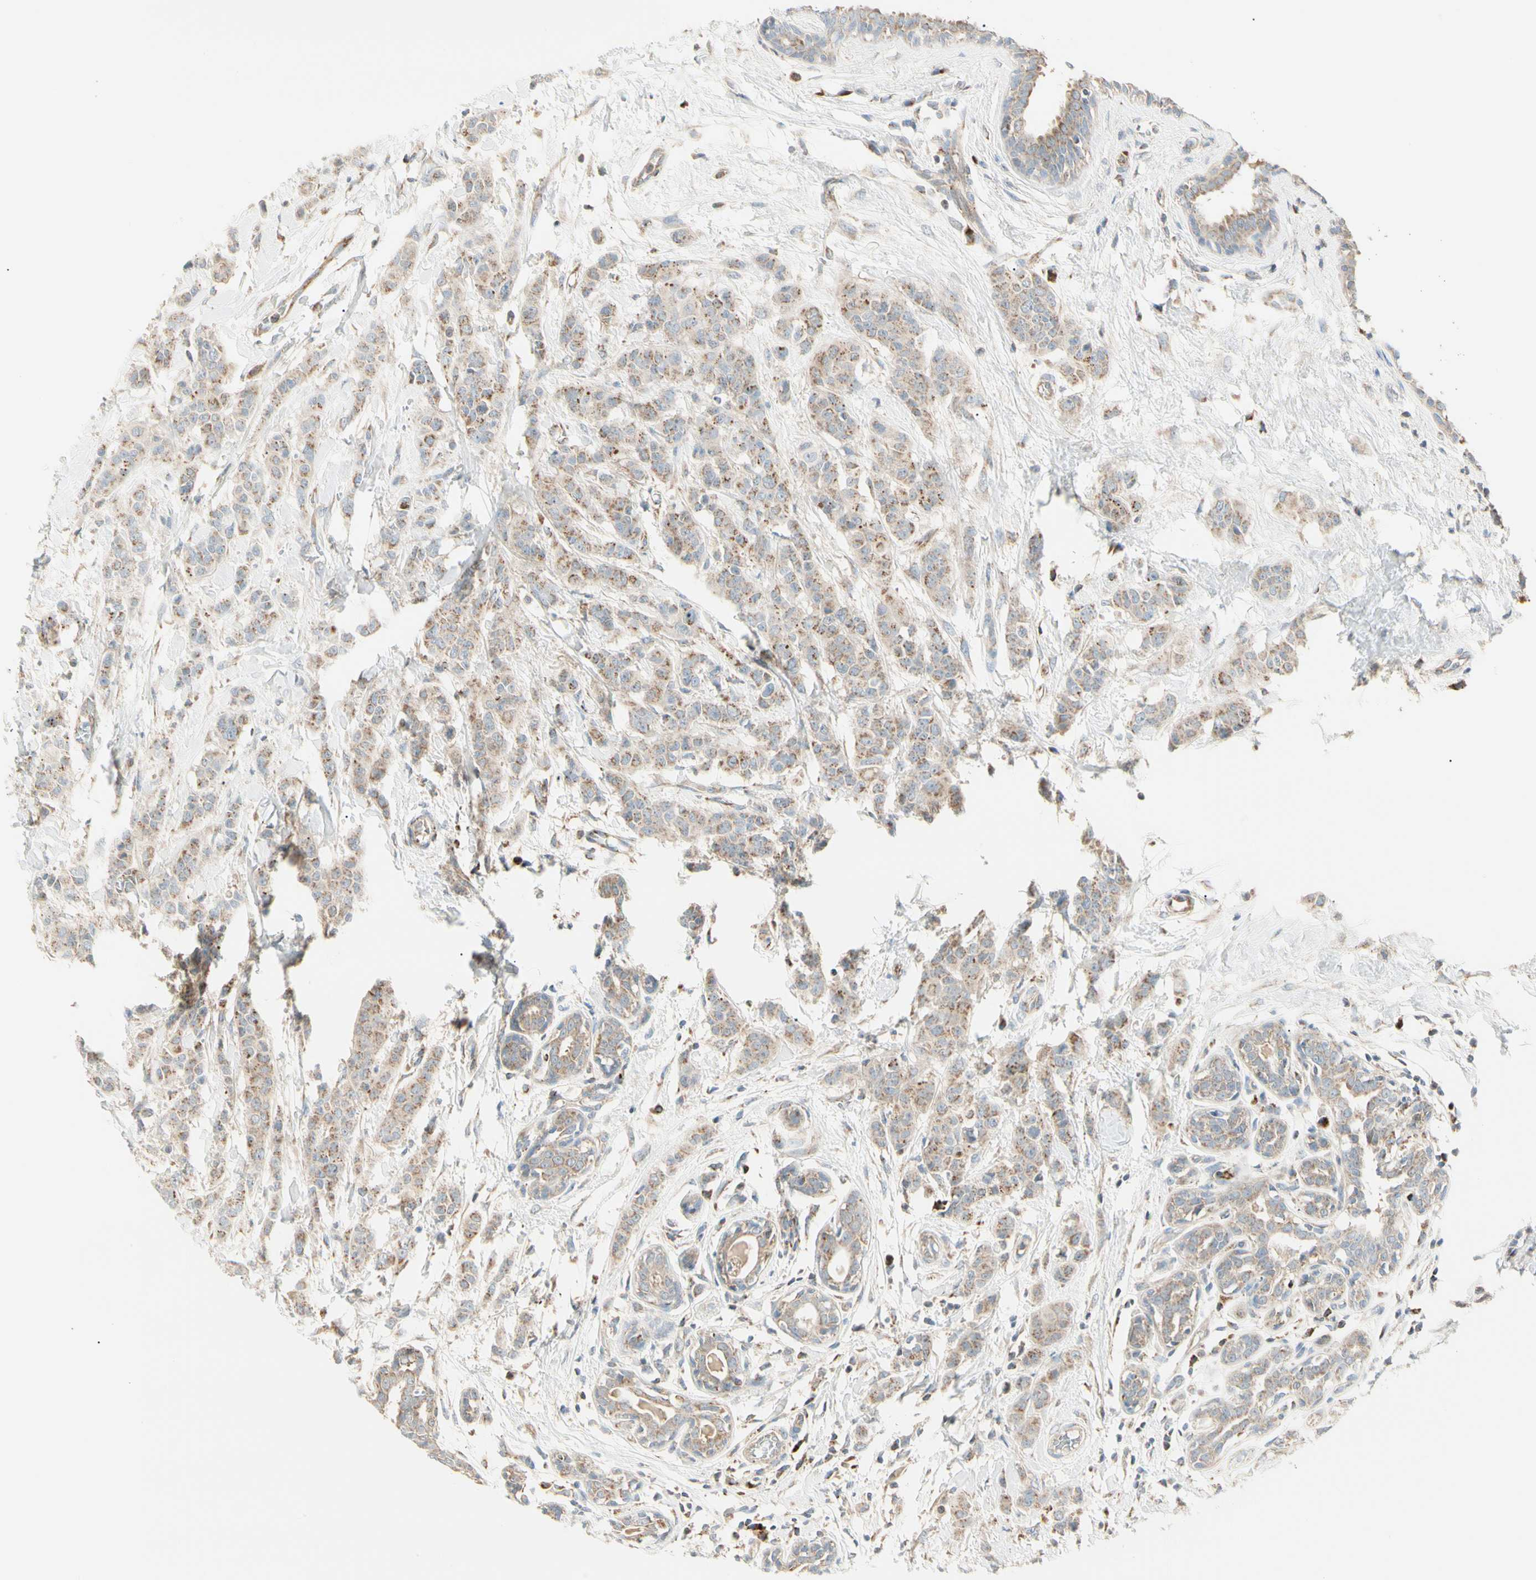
{"staining": {"intensity": "moderate", "quantity": ">75%", "location": "cytoplasmic/membranous"}, "tissue": "breast cancer", "cell_type": "Tumor cells", "image_type": "cancer", "snomed": [{"axis": "morphology", "description": "Normal tissue, NOS"}, {"axis": "morphology", "description": "Duct carcinoma"}, {"axis": "topography", "description": "Breast"}], "caption": "Tumor cells demonstrate medium levels of moderate cytoplasmic/membranous staining in about >75% of cells in breast cancer.", "gene": "TBC1D10A", "patient": {"sex": "female", "age": 40}}